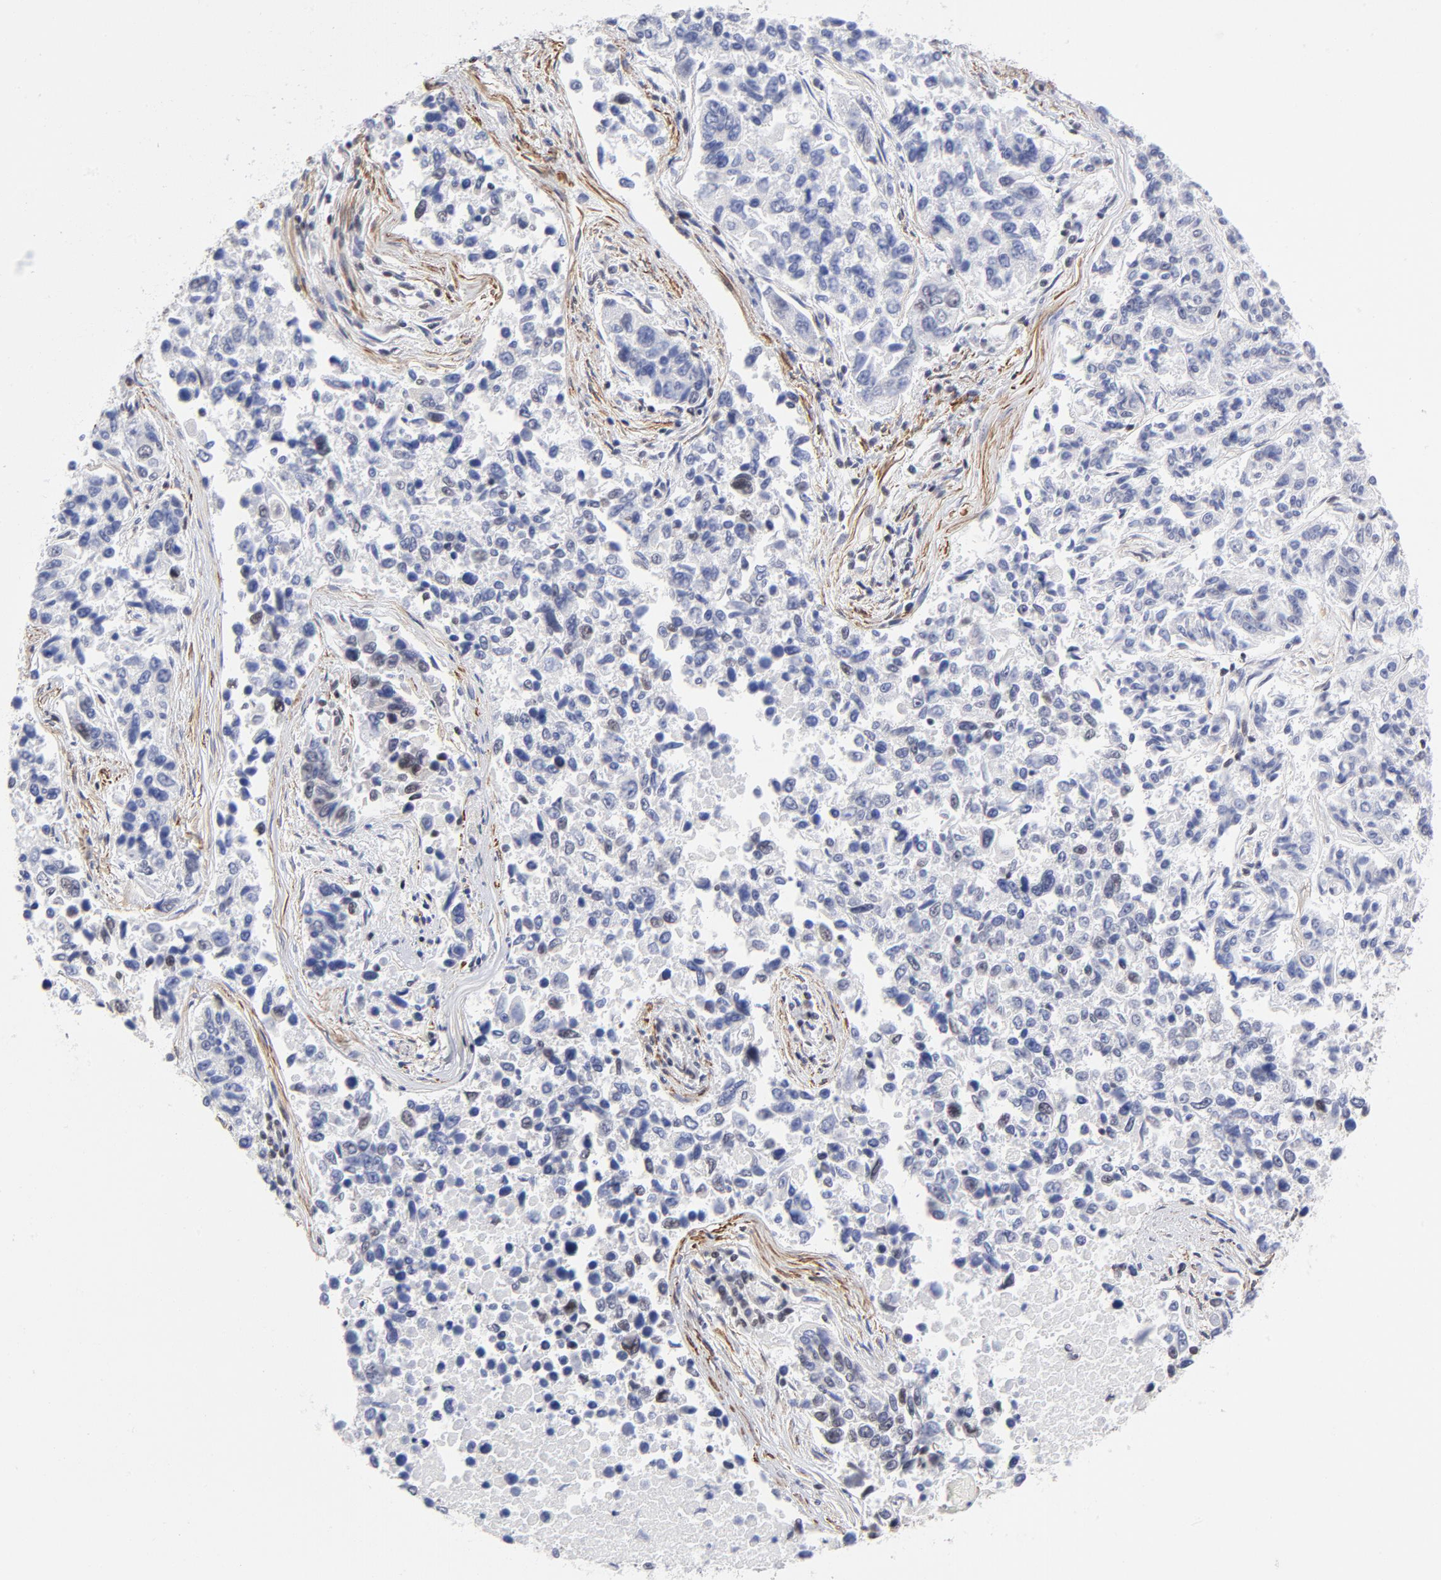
{"staining": {"intensity": "negative", "quantity": "none", "location": "none"}, "tissue": "lung cancer", "cell_type": "Tumor cells", "image_type": "cancer", "snomed": [{"axis": "morphology", "description": "Adenocarcinoma, NOS"}, {"axis": "topography", "description": "Lung"}], "caption": "A high-resolution photomicrograph shows immunohistochemistry staining of lung adenocarcinoma, which reveals no significant positivity in tumor cells. (Immunohistochemistry, brightfield microscopy, high magnification).", "gene": "CTCF", "patient": {"sex": "male", "age": 84}}